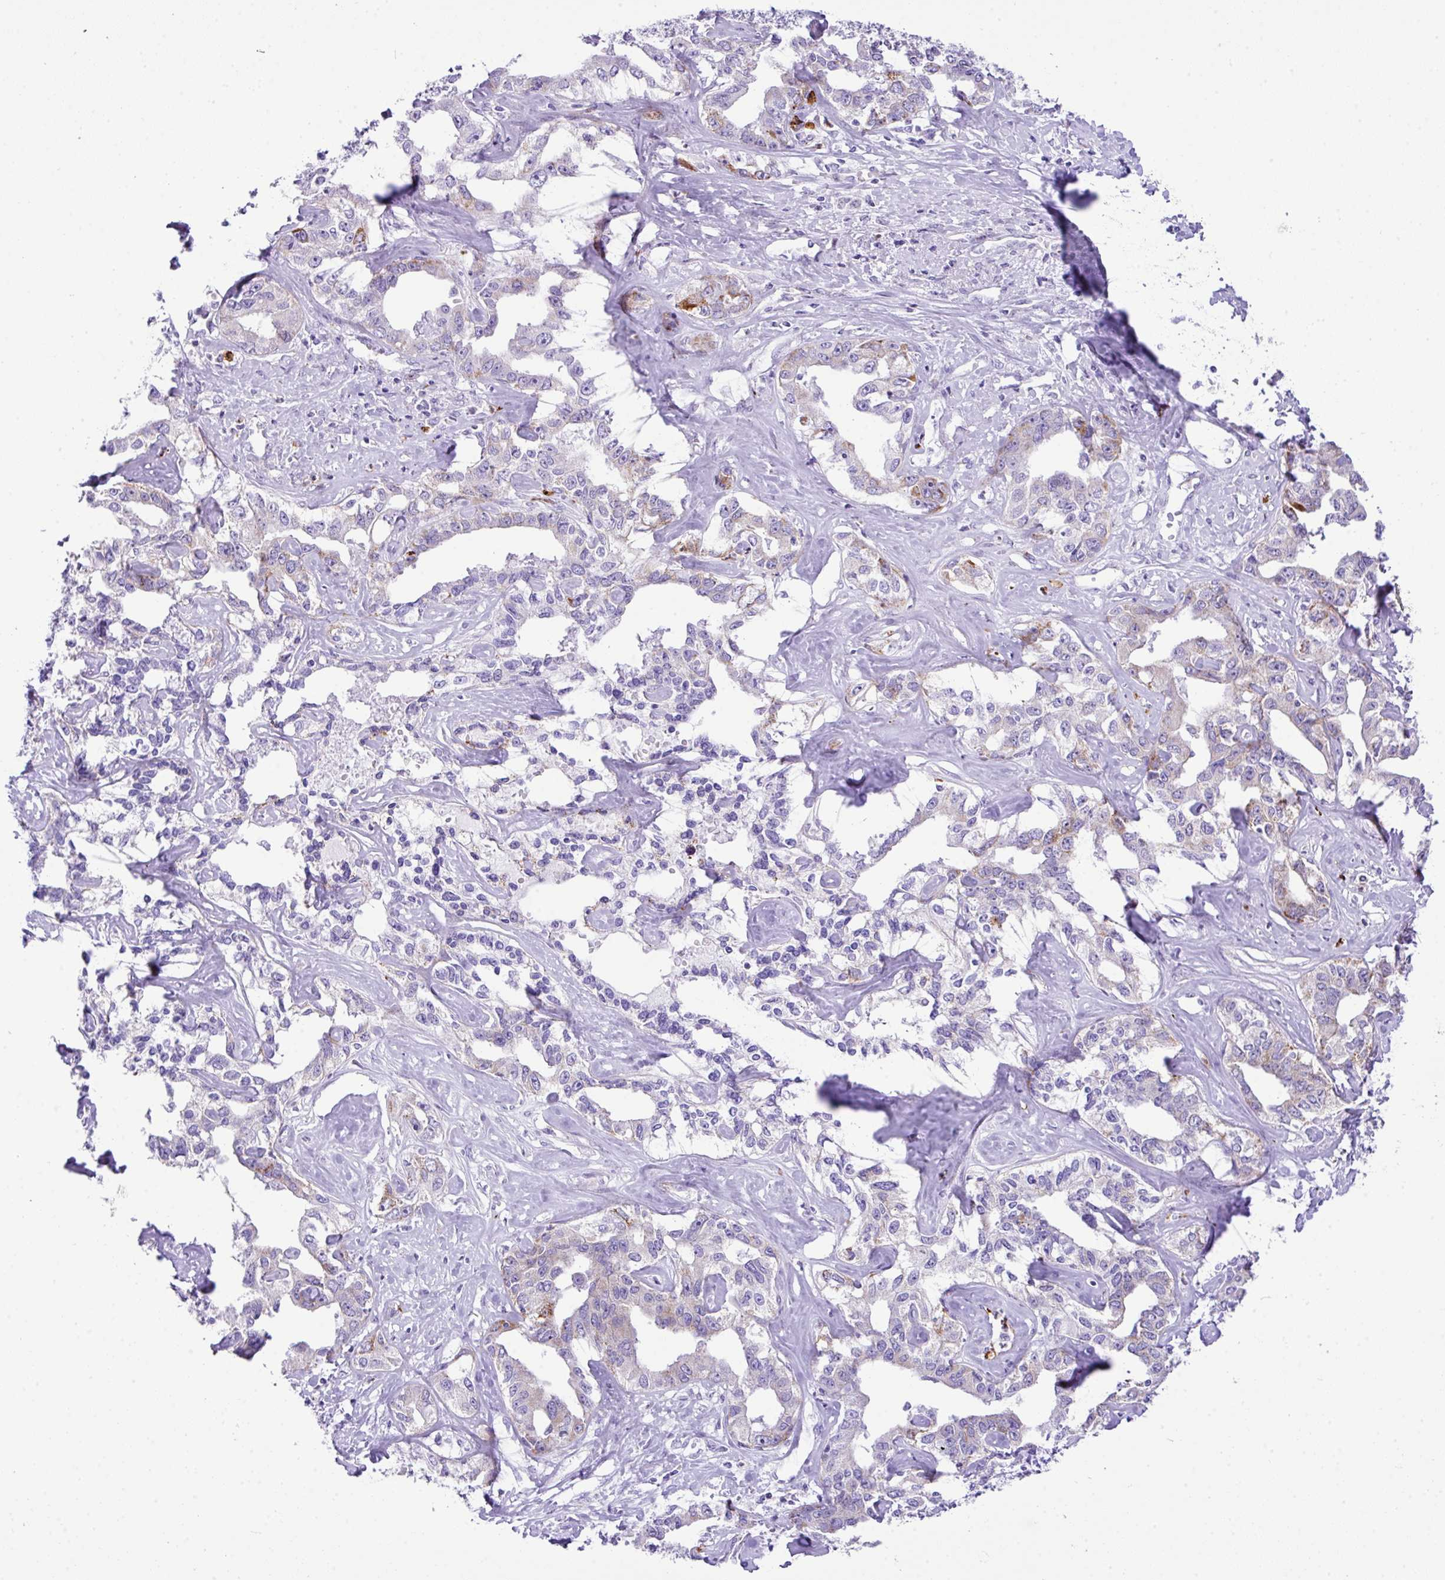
{"staining": {"intensity": "moderate", "quantity": "<25%", "location": "cytoplasmic/membranous"}, "tissue": "liver cancer", "cell_type": "Tumor cells", "image_type": "cancer", "snomed": [{"axis": "morphology", "description": "Cholangiocarcinoma"}, {"axis": "topography", "description": "Liver"}], "caption": "Liver cancer stained with a protein marker demonstrates moderate staining in tumor cells.", "gene": "RCAN2", "patient": {"sex": "male", "age": 59}}